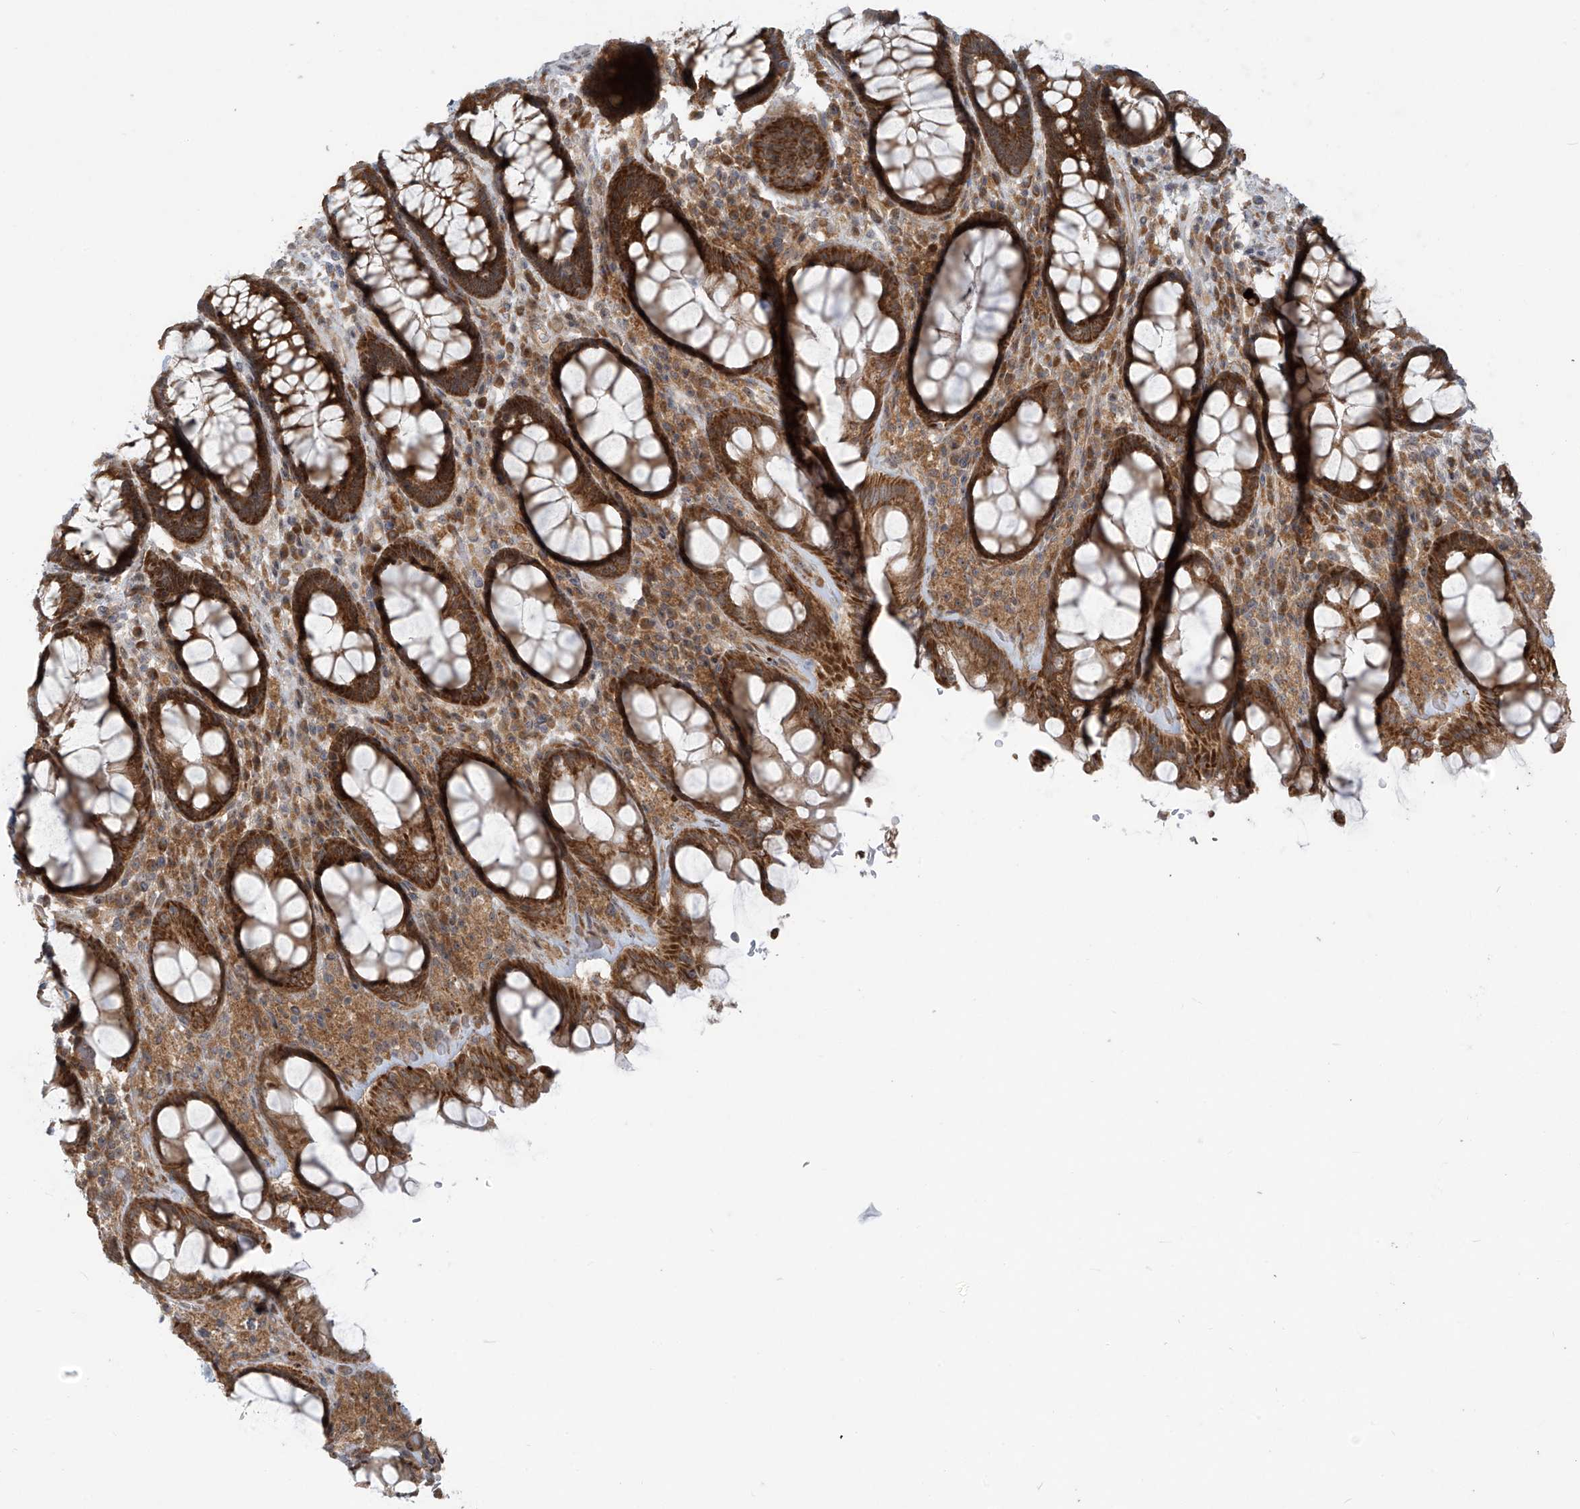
{"staining": {"intensity": "strong", "quantity": ">75%", "location": "cytoplasmic/membranous"}, "tissue": "rectum", "cell_type": "Glandular cells", "image_type": "normal", "snomed": [{"axis": "morphology", "description": "Normal tissue, NOS"}, {"axis": "topography", "description": "Rectum"}], "caption": "Immunohistochemistry image of benign rectum stained for a protein (brown), which reveals high levels of strong cytoplasmic/membranous expression in about >75% of glandular cells.", "gene": "KATNIP", "patient": {"sex": "male", "age": 64}}